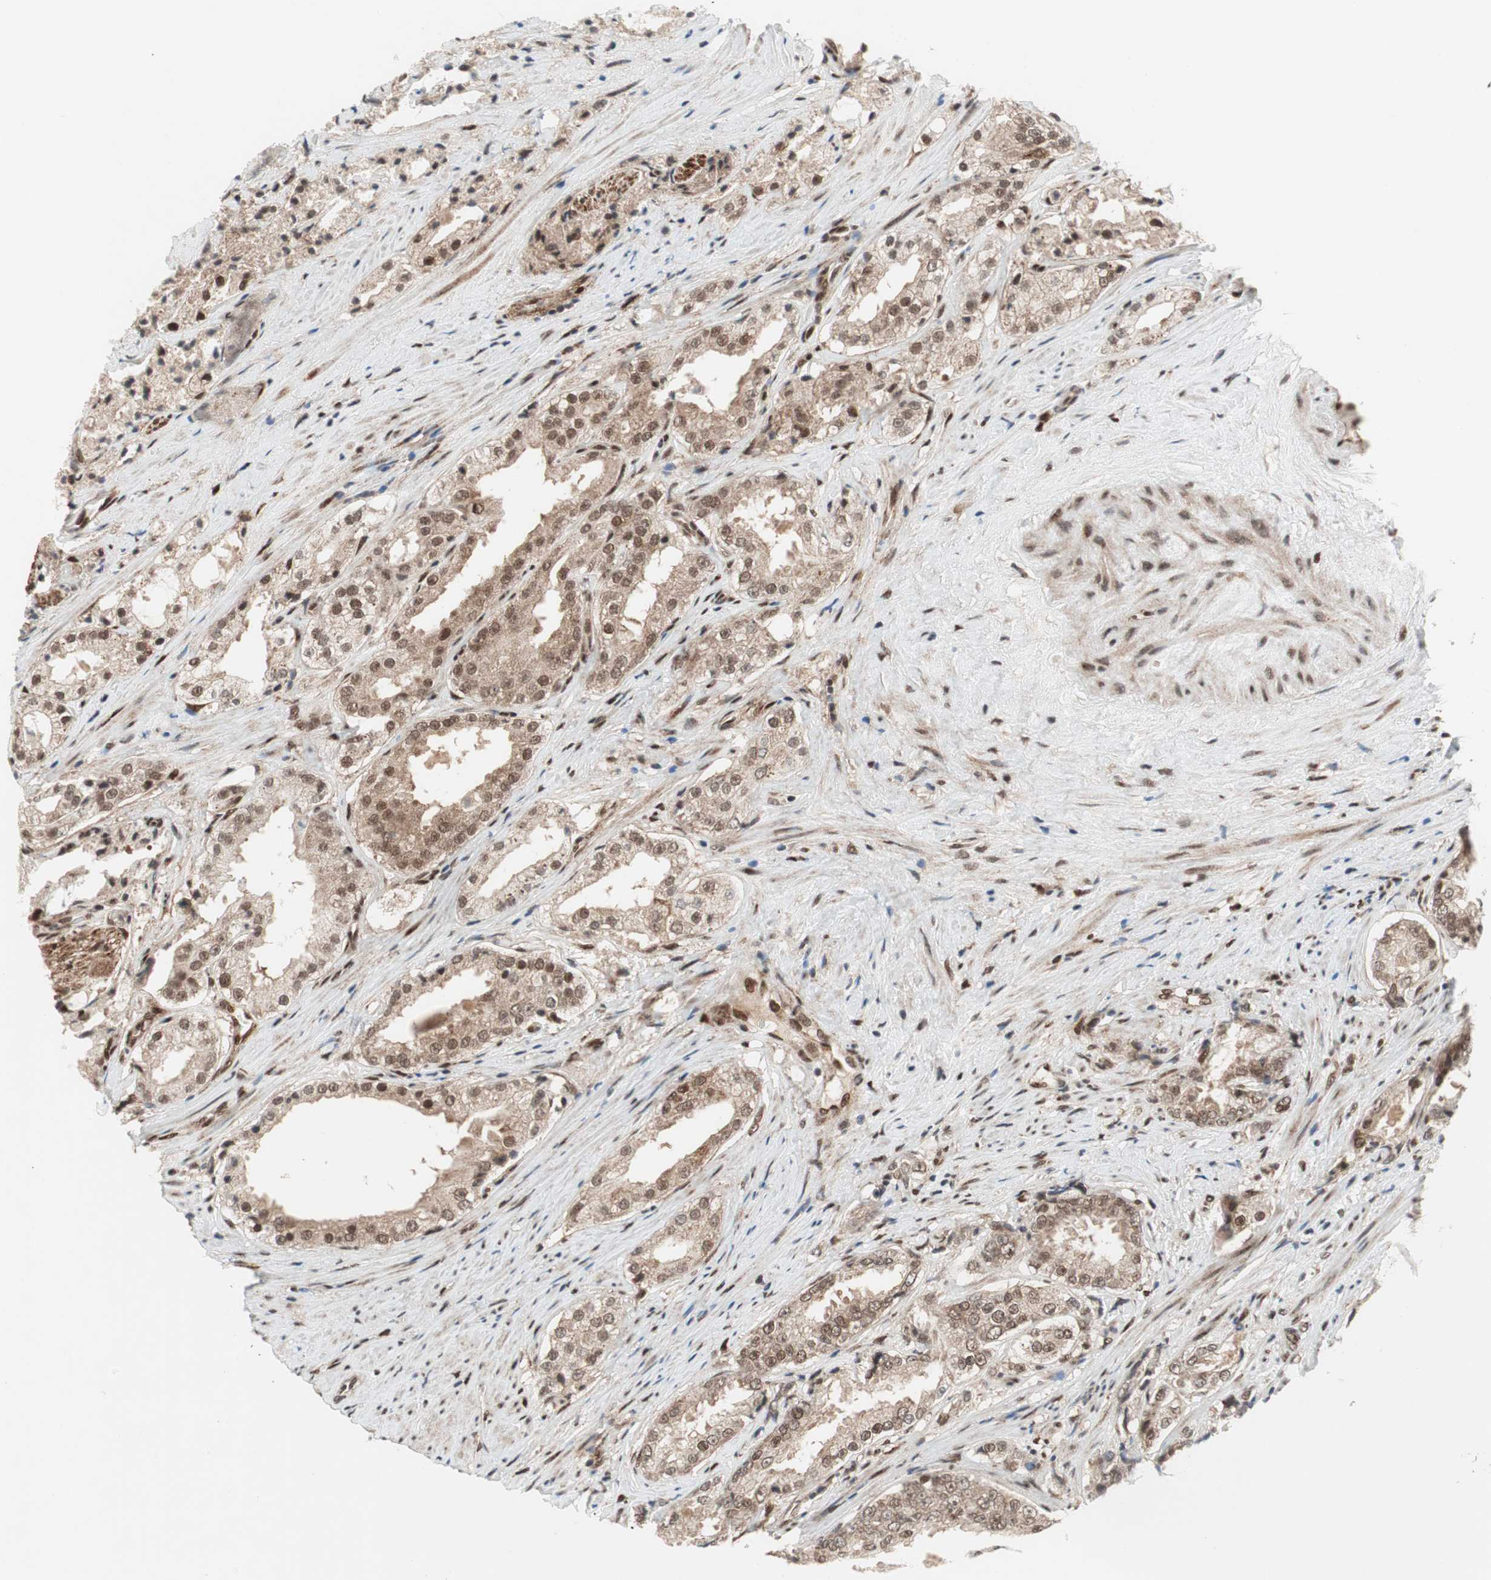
{"staining": {"intensity": "moderate", "quantity": ">75%", "location": "cytoplasmic/membranous,nuclear"}, "tissue": "prostate cancer", "cell_type": "Tumor cells", "image_type": "cancer", "snomed": [{"axis": "morphology", "description": "Adenocarcinoma, High grade"}, {"axis": "topography", "description": "Prostate"}], "caption": "Moderate cytoplasmic/membranous and nuclear staining is appreciated in about >75% of tumor cells in high-grade adenocarcinoma (prostate). The staining was performed using DAB, with brown indicating positive protein expression. Nuclei are stained blue with hematoxylin.", "gene": "TCF12", "patient": {"sex": "male", "age": 73}}